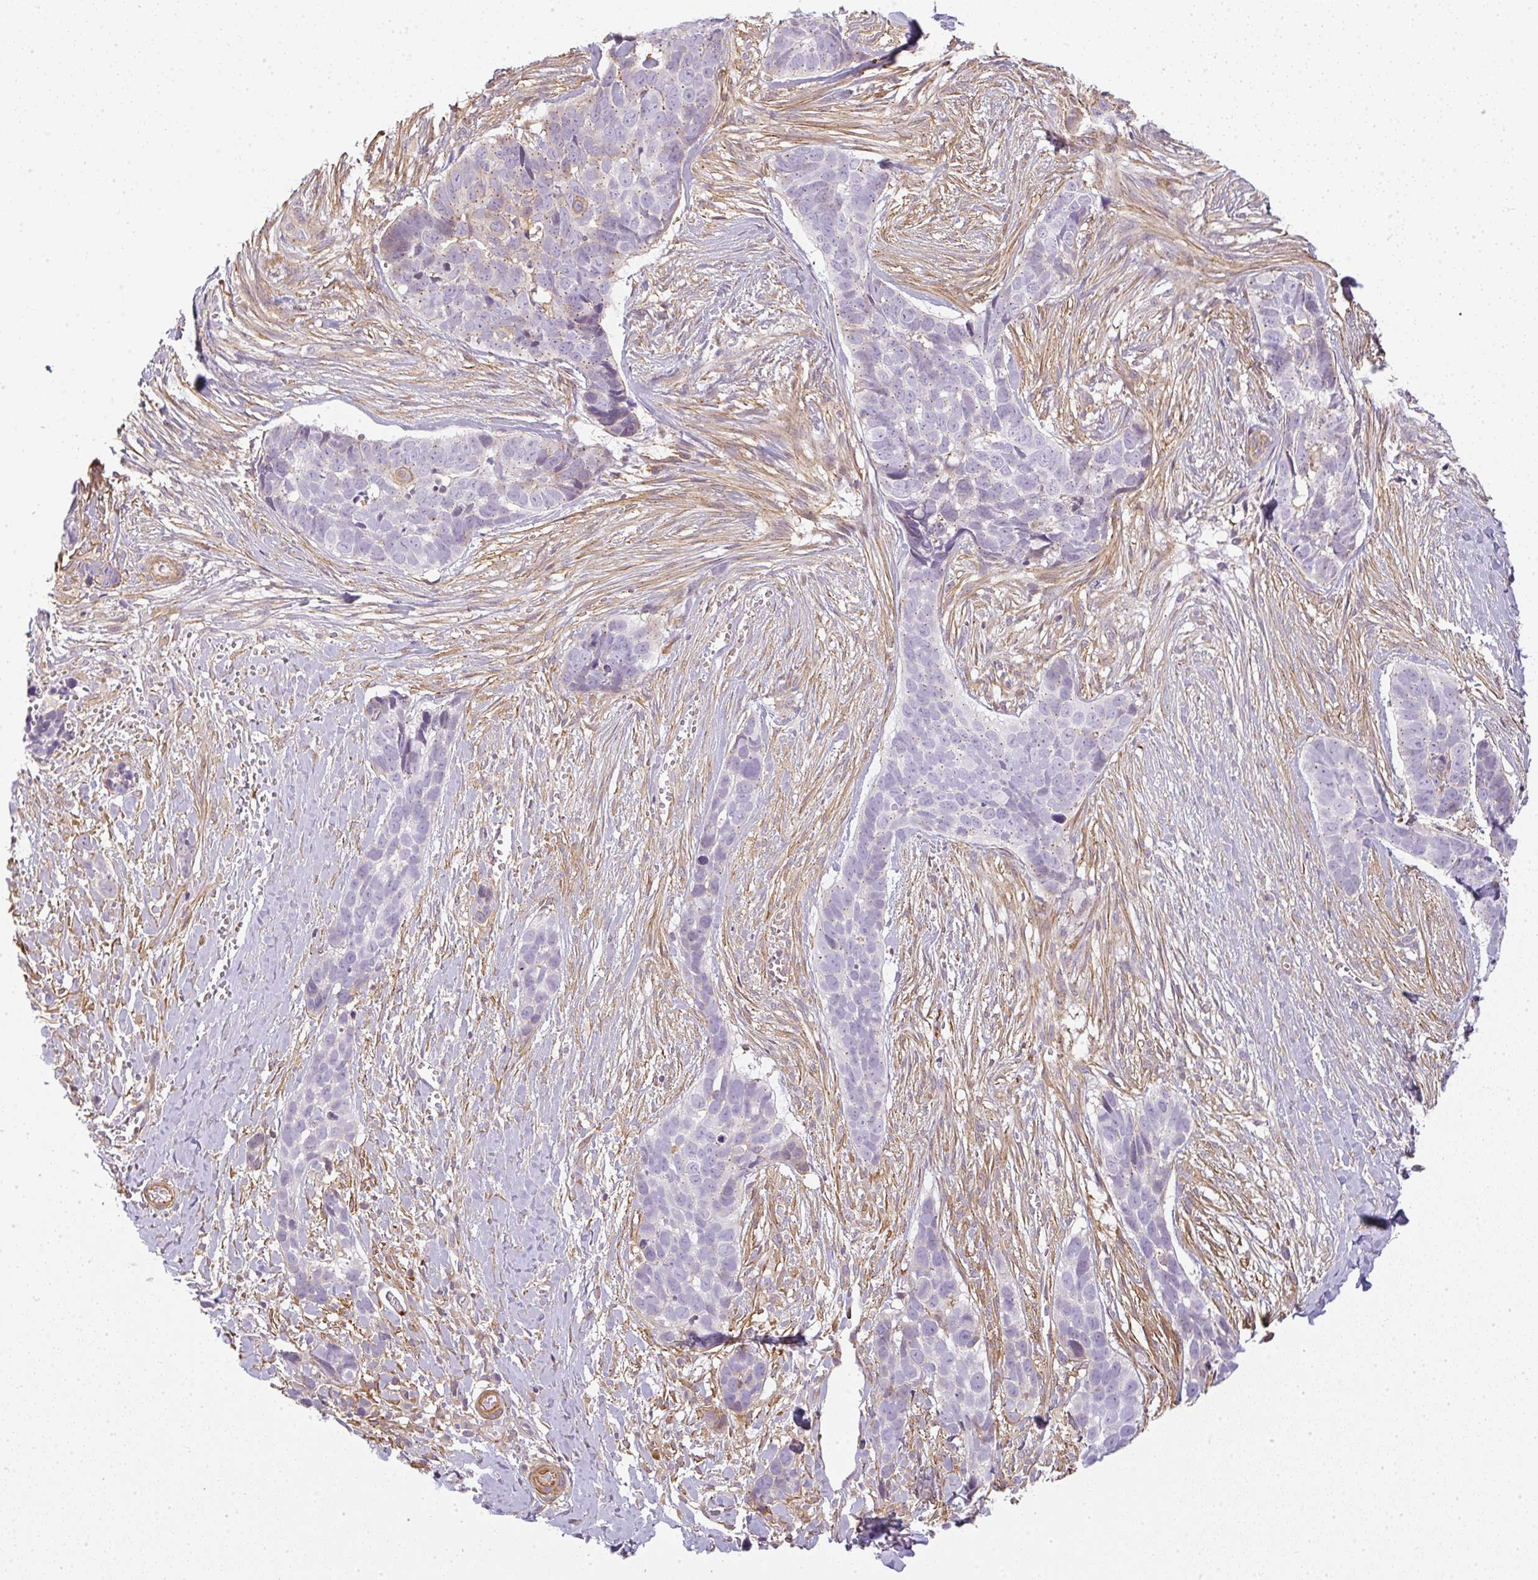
{"staining": {"intensity": "negative", "quantity": "none", "location": "none"}, "tissue": "skin cancer", "cell_type": "Tumor cells", "image_type": "cancer", "snomed": [{"axis": "morphology", "description": "Basal cell carcinoma"}, {"axis": "topography", "description": "Skin"}], "caption": "Tumor cells are negative for protein expression in human skin basal cell carcinoma. The staining was performed using DAB (3,3'-diaminobenzidine) to visualize the protein expression in brown, while the nuclei were stained in blue with hematoxylin (Magnification: 20x).", "gene": "SULF1", "patient": {"sex": "female", "age": 82}}